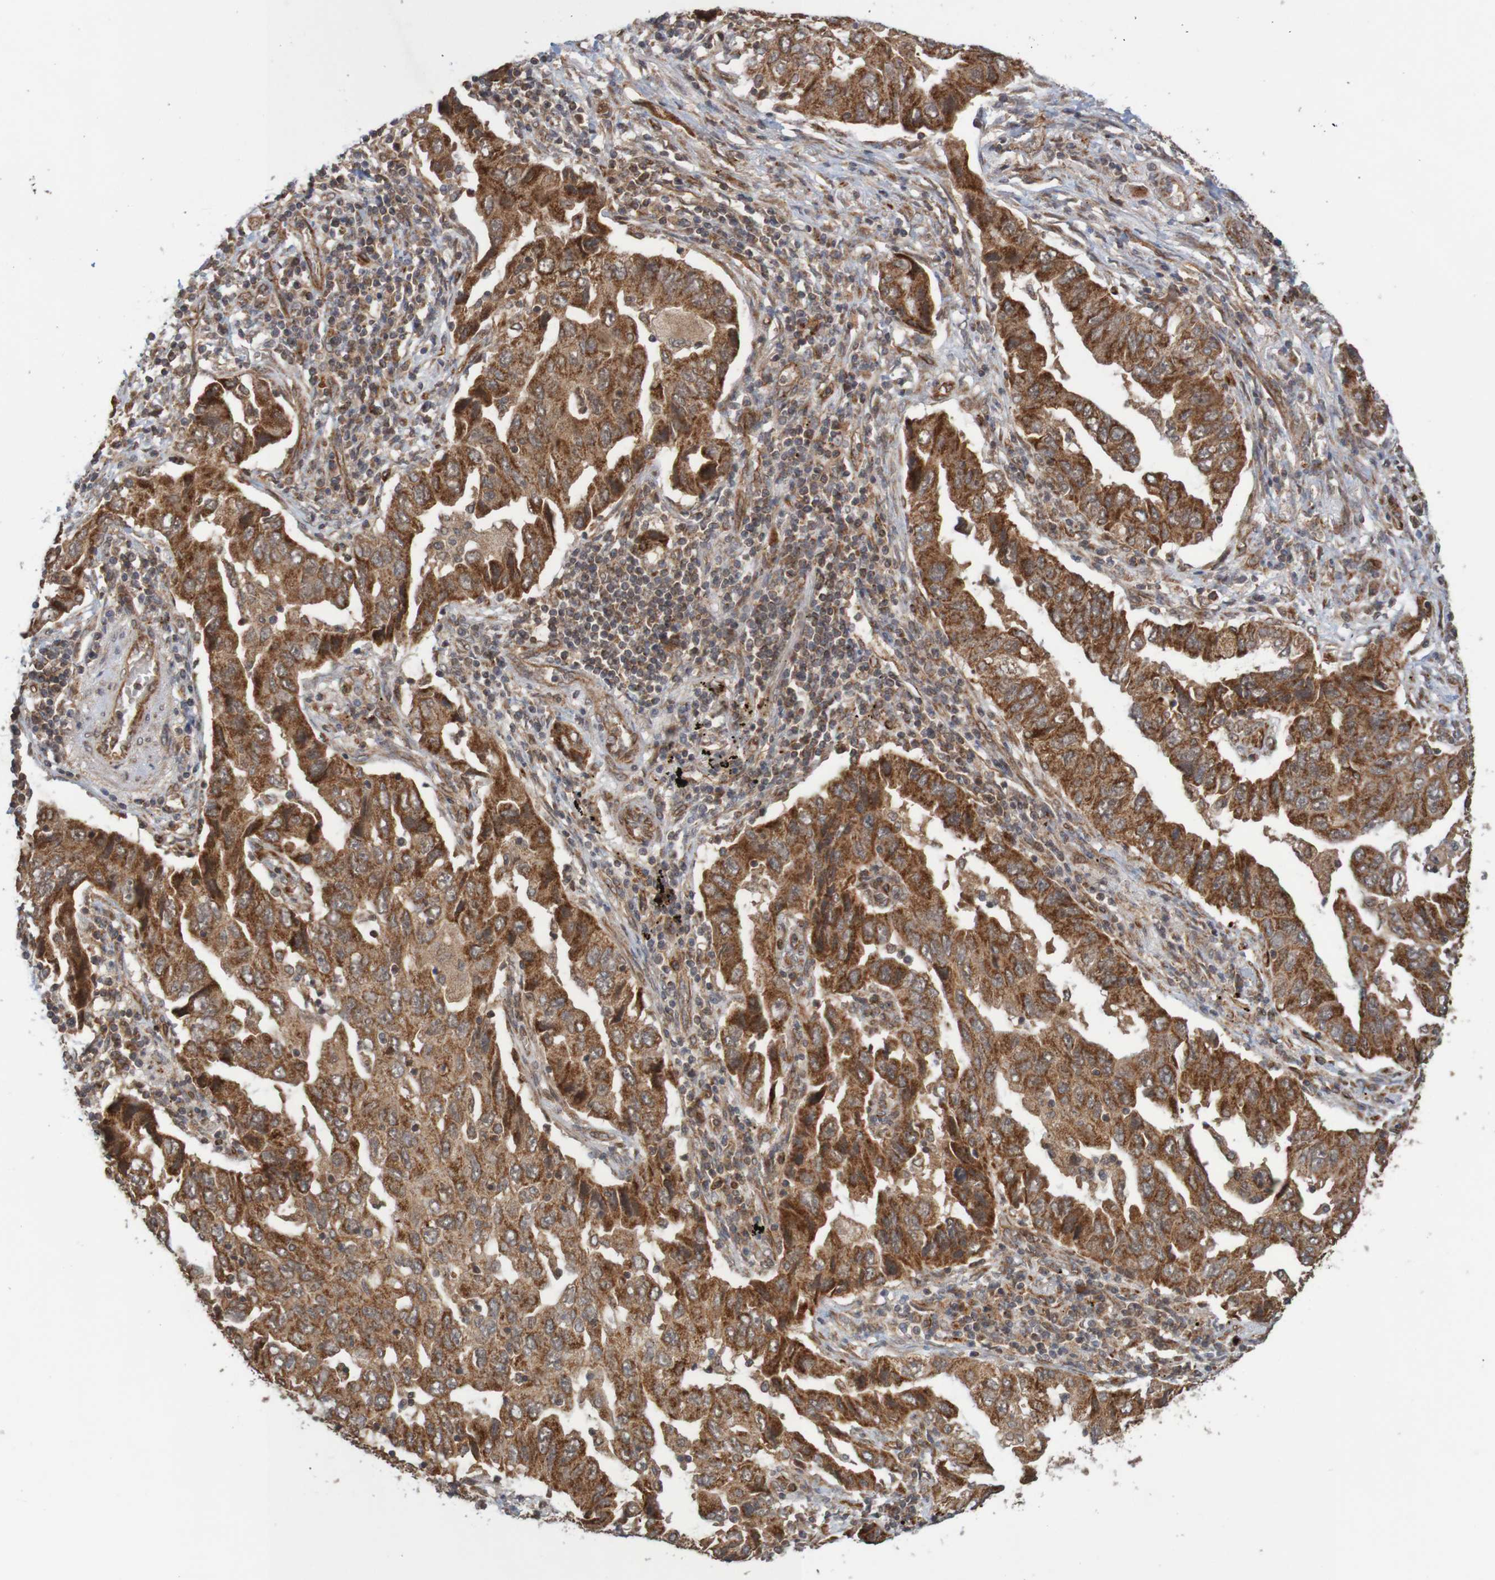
{"staining": {"intensity": "strong", "quantity": ">75%", "location": "cytoplasmic/membranous"}, "tissue": "lung cancer", "cell_type": "Tumor cells", "image_type": "cancer", "snomed": [{"axis": "morphology", "description": "Adenocarcinoma, NOS"}, {"axis": "topography", "description": "Lung"}], "caption": "Immunohistochemistry (DAB) staining of lung adenocarcinoma shows strong cytoplasmic/membranous protein staining in about >75% of tumor cells.", "gene": "MRPL52", "patient": {"sex": "female", "age": 65}}